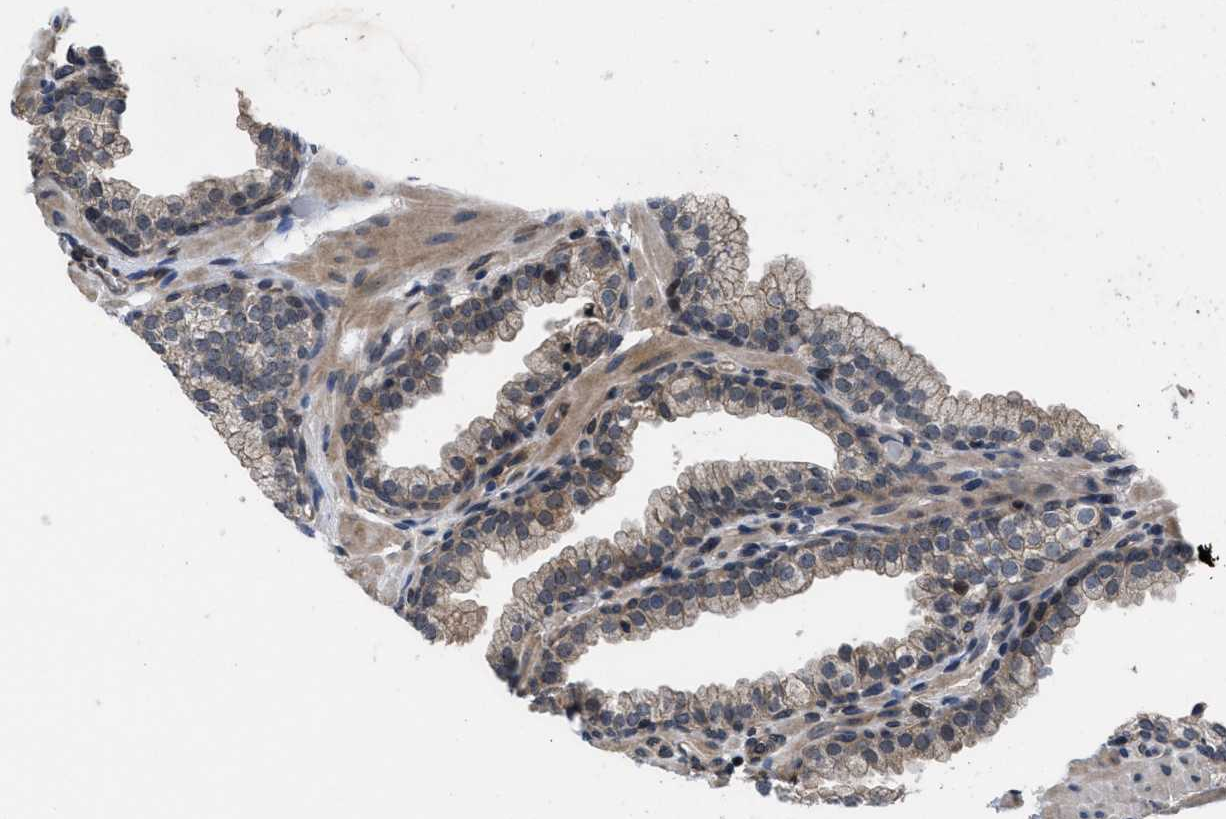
{"staining": {"intensity": "moderate", "quantity": "25%-75%", "location": "cytoplasmic/membranous,nuclear"}, "tissue": "prostate", "cell_type": "Glandular cells", "image_type": "normal", "snomed": [{"axis": "morphology", "description": "Normal tissue, NOS"}, {"axis": "morphology", "description": "Urothelial carcinoma, Low grade"}, {"axis": "topography", "description": "Urinary bladder"}, {"axis": "topography", "description": "Prostate"}], "caption": "High-power microscopy captured an immunohistochemistry image of benign prostate, revealing moderate cytoplasmic/membranous,nuclear staining in approximately 25%-75% of glandular cells. The protein is stained brown, and the nuclei are stained in blue (DAB (3,3'-diaminobenzidine) IHC with brightfield microscopy, high magnification).", "gene": "DNAJC14", "patient": {"sex": "male", "age": 60}}